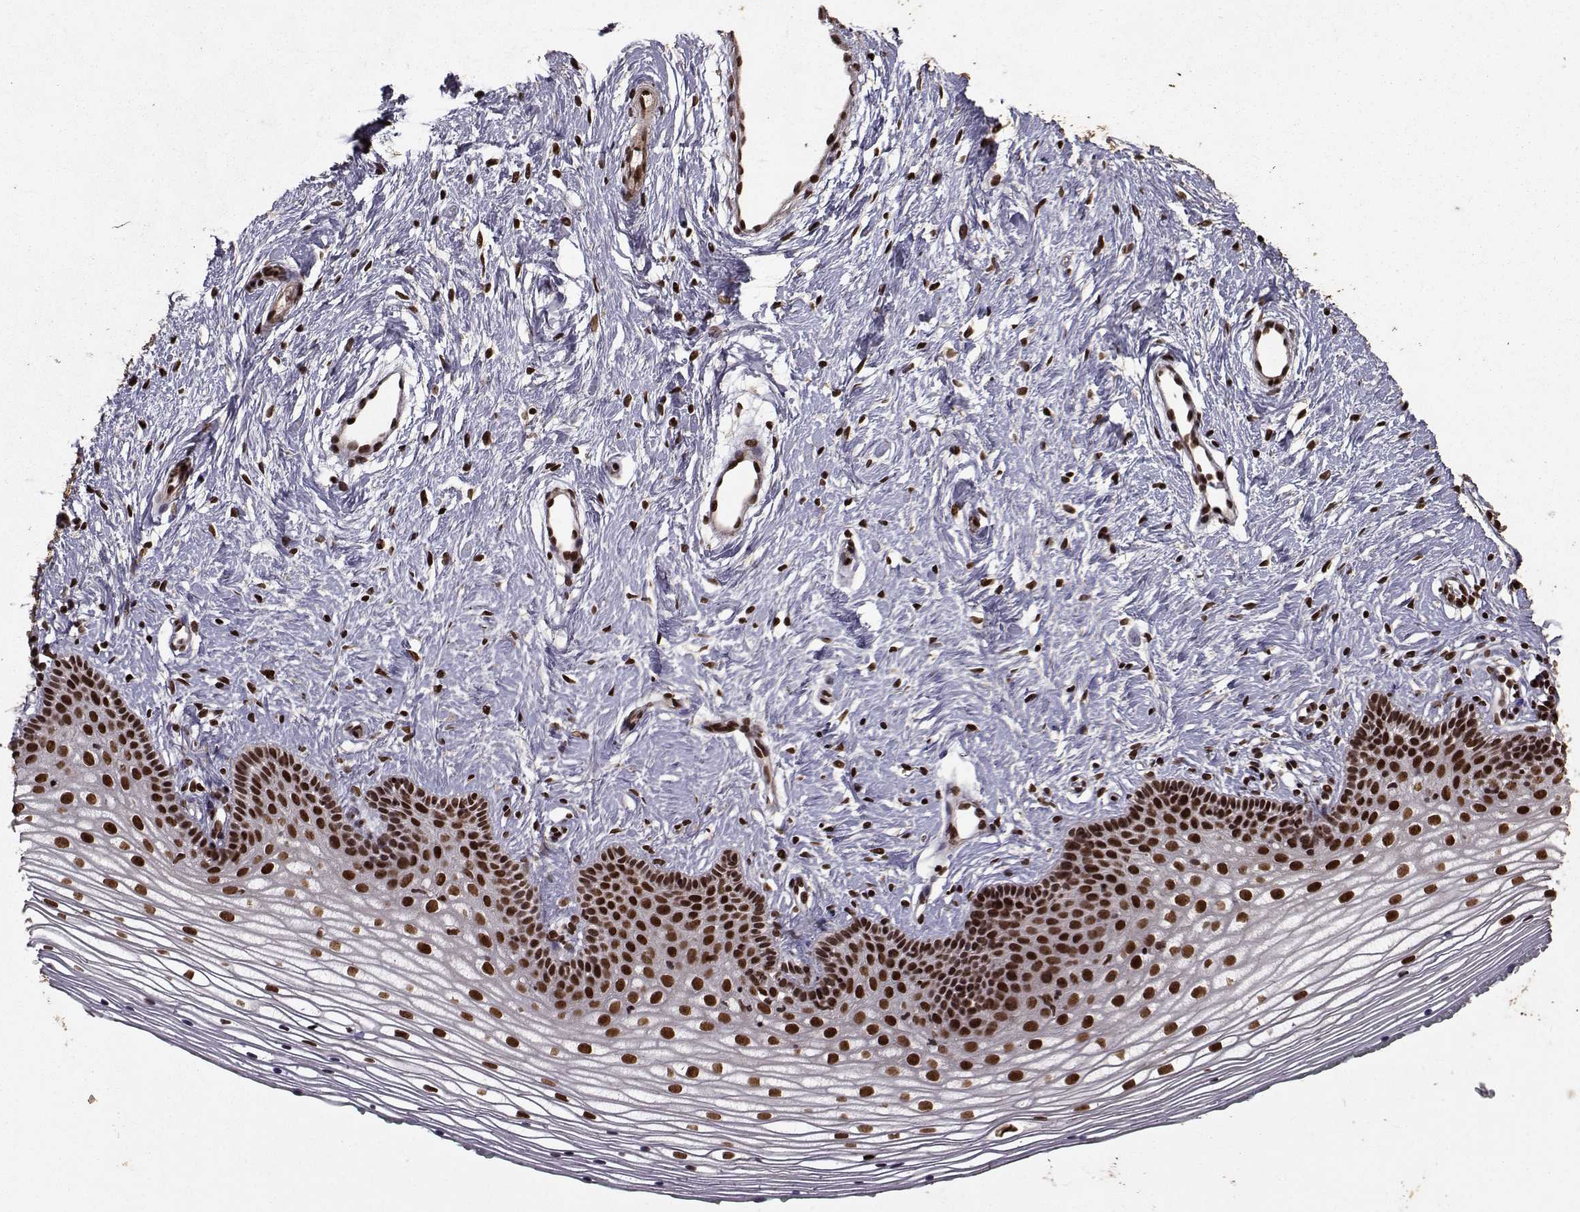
{"staining": {"intensity": "strong", "quantity": ">75%", "location": "nuclear"}, "tissue": "vagina", "cell_type": "Squamous epithelial cells", "image_type": "normal", "snomed": [{"axis": "morphology", "description": "Normal tissue, NOS"}, {"axis": "topography", "description": "Vagina"}], "caption": "Vagina stained with a brown dye shows strong nuclear positive staining in approximately >75% of squamous epithelial cells.", "gene": "SF1", "patient": {"sex": "female", "age": 36}}